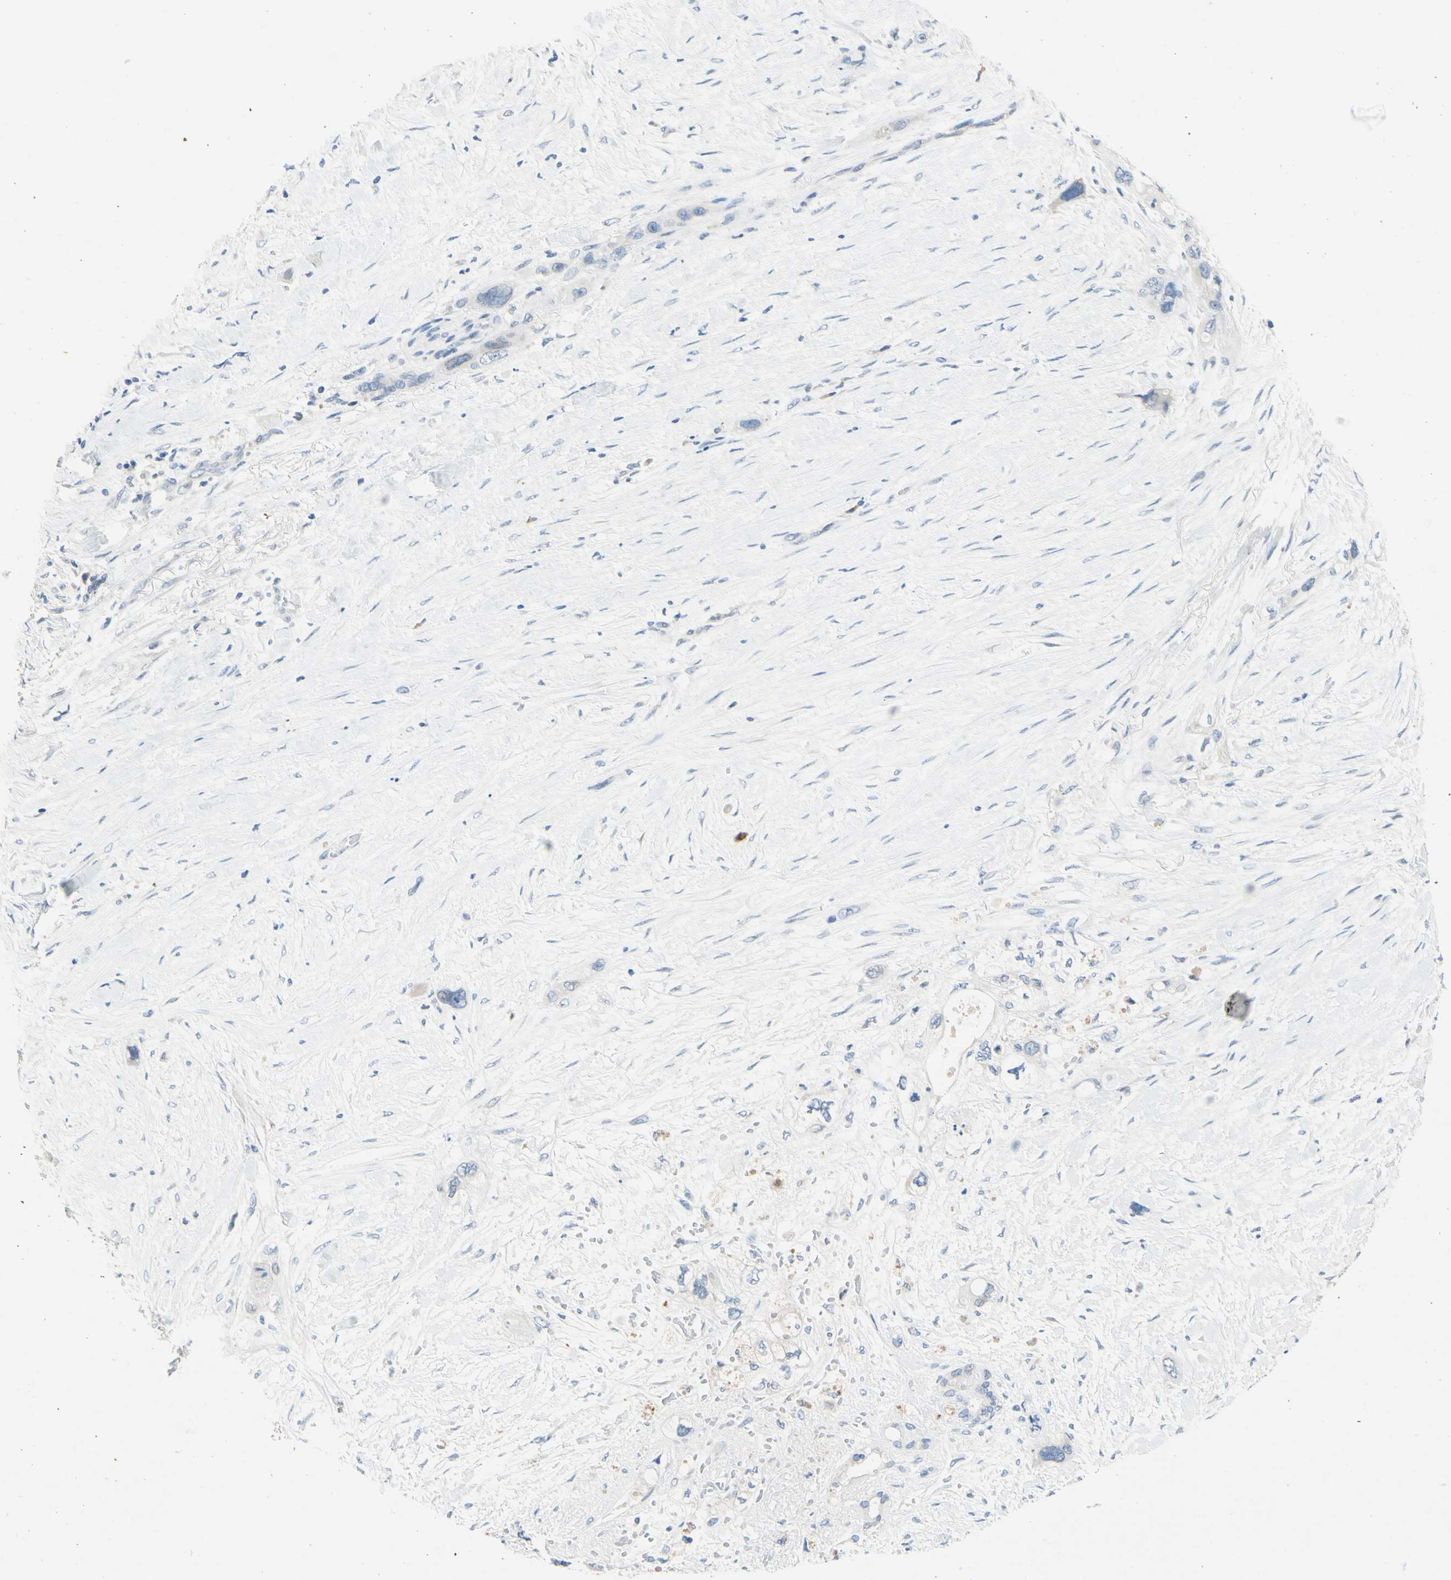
{"staining": {"intensity": "negative", "quantity": "none", "location": "none"}, "tissue": "pancreatic cancer", "cell_type": "Tumor cells", "image_type": "cancer", "snomed": [{"axis": "morphology", "description": "Adenocarcinoma, NOS"}, {"axis": "topography", "description": "Pancreas"}], "caption": "Micrograph shows no significant protein positivity in tumor cells of pancreatic adenocarcinoma. (Stains: DAB immunohistochemistry with hematoxylin counter stain, Microscopy: brightfield microscopy at high magnification).", "gene": "CNDP1", "patient": {"sex": "male", "age": 46}}